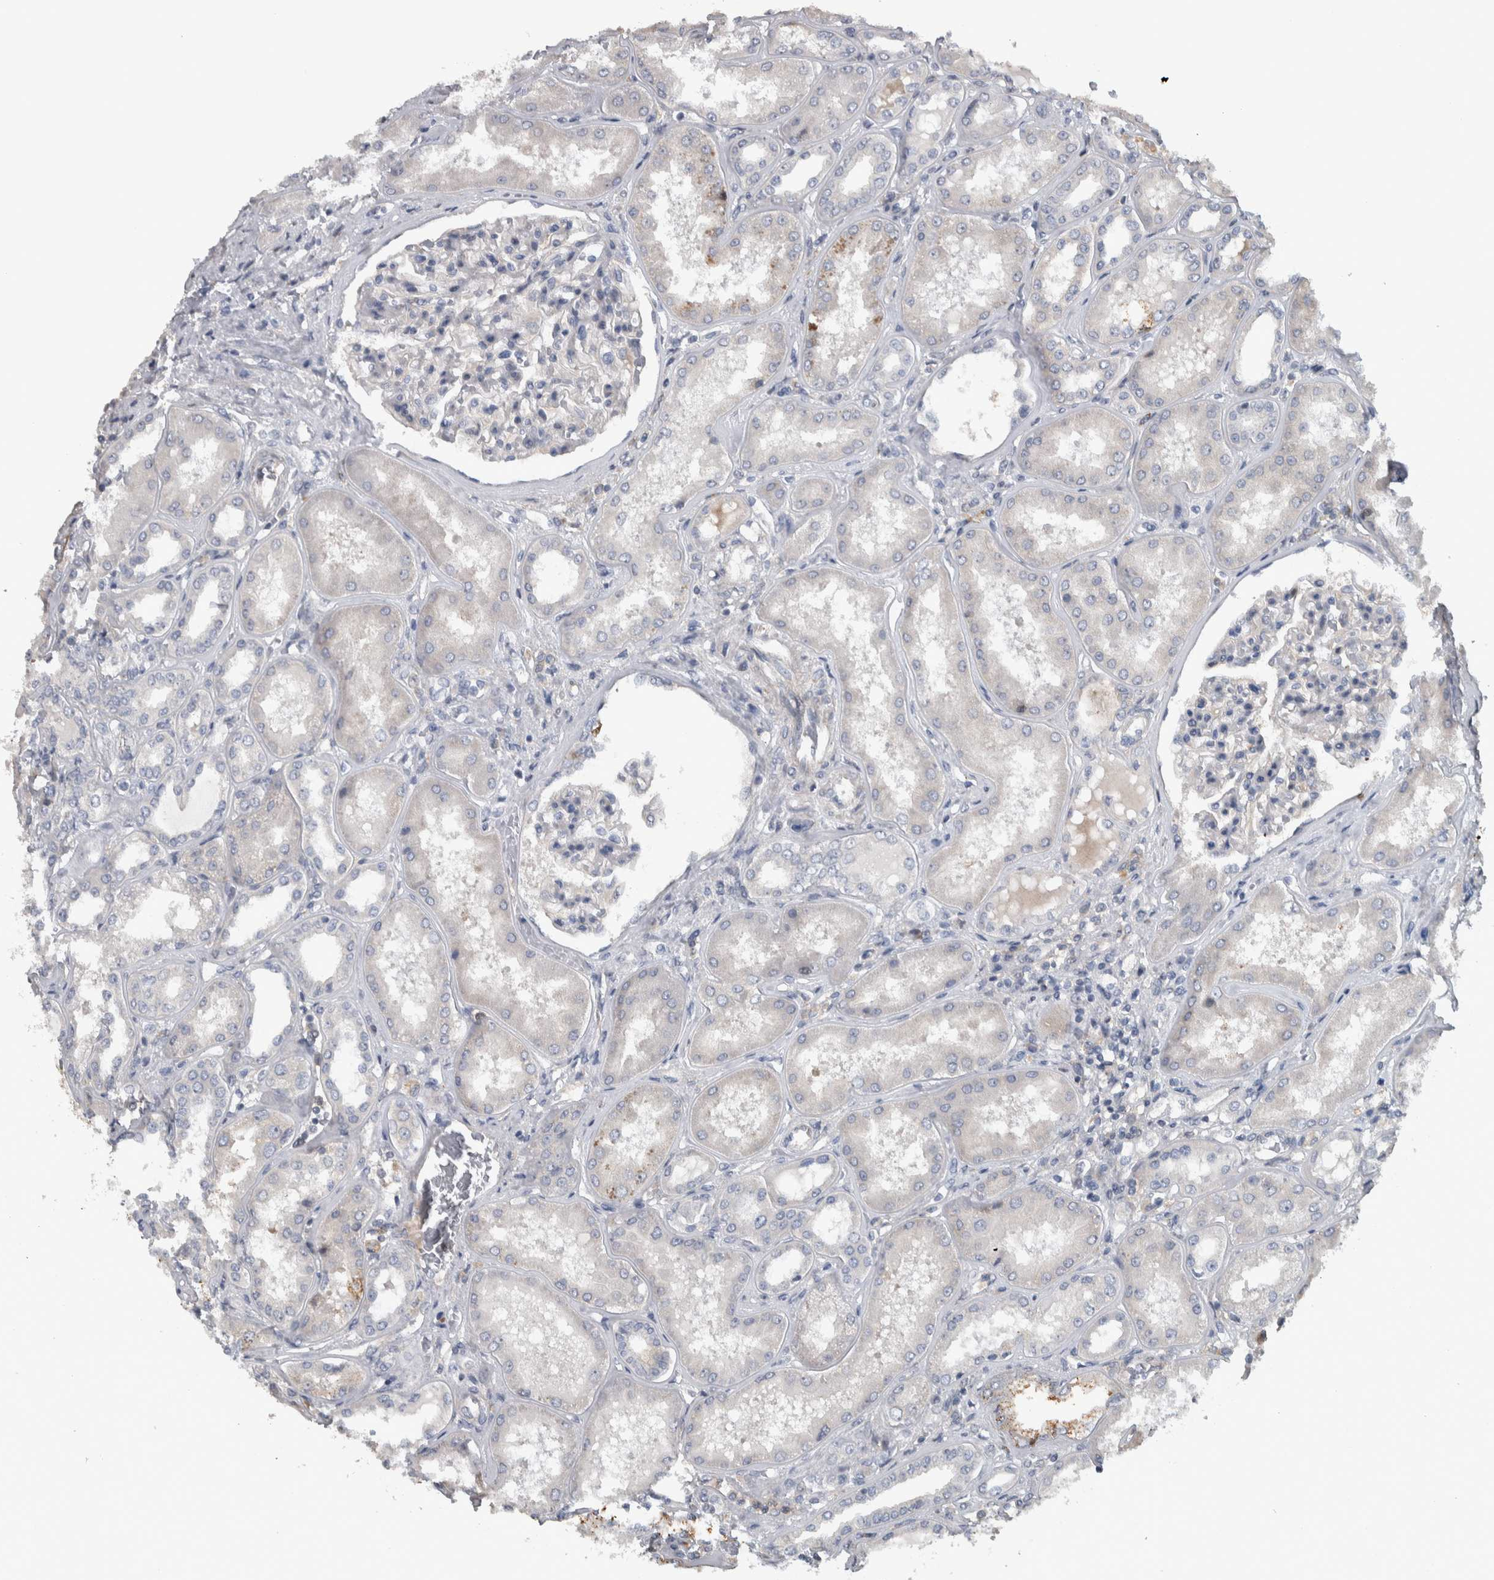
{"staining": {"intensity": "weak", "quantity": "<25%", "location": "cytoplasmic/membranous"}, "tissue": "kidney", "cell_type": "Cells in glomeruli", "image_type": "normal", "snomed": [{"axis": "morphology", "description": "Normal tissue, NOS"}, {"axis": "topography", "description": "Kidney"}], "caption": "Immunohistochemistry (IHC) micrograph of unremarkable human kidney stained for a protein (brown), which shows no positivity in cells in glomeruli.", "gene": "NT5C2", "patient": {"sex": "female", "age": 56}}